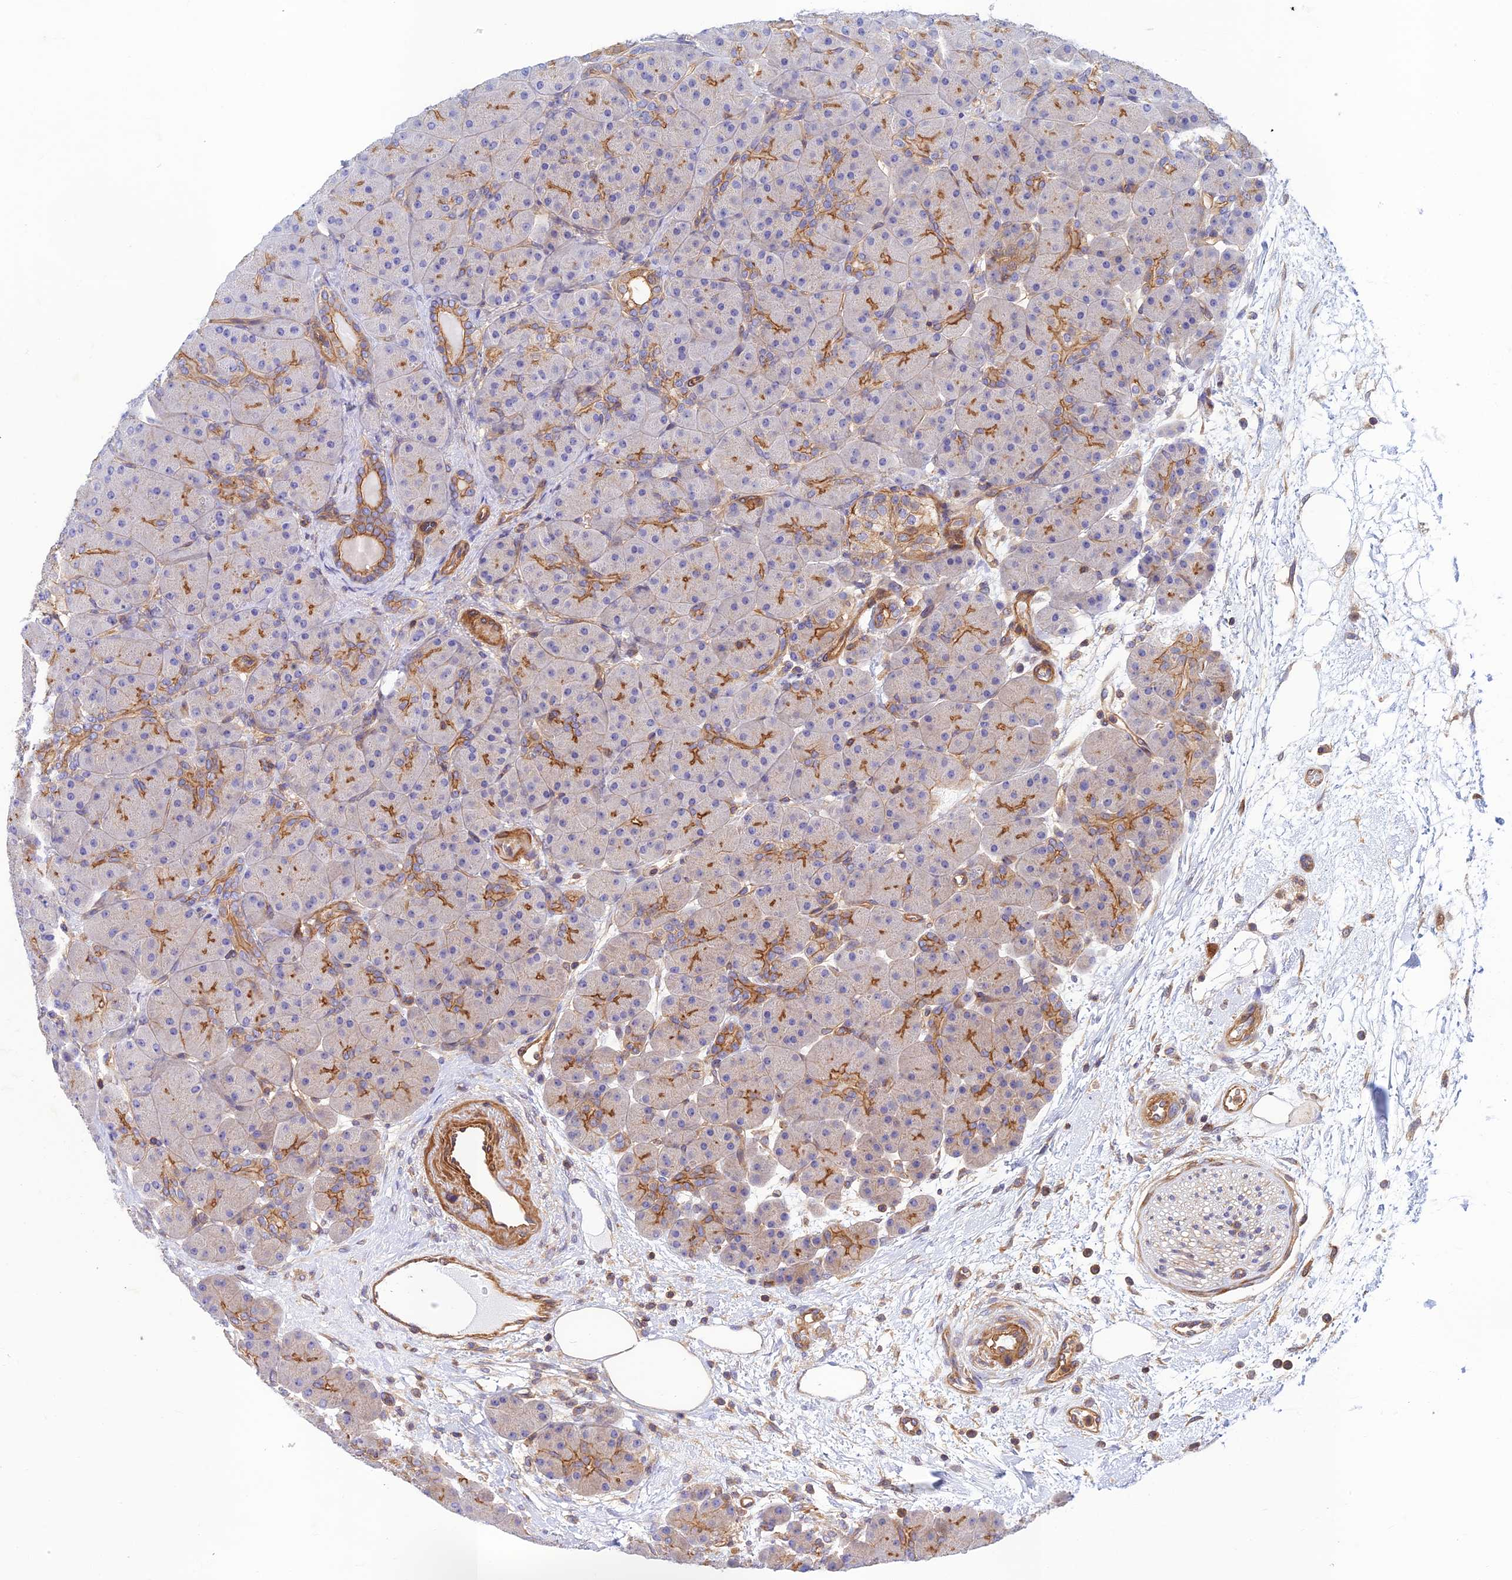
{"staining": {"intensity": "strong", "quantity": "25%-75%", "location": "cytoplasmic/membranous"}, "tissue": "pancreas", "cell_type": "Exocrine glandular cells", "image_type": "normal", "snomed": [{"axis": "morphology", "description": "Normal tissue, NOS"}, {"axis": "topography", "description": "Pancreas"}], "caption": "Exocrine glandular cells show high levels of strong cytoplasmic/membranous expression in approximately 25%-75% of cells in benign pancreas.", "gene": "PPP1R12C", "patient": {"sex": "male", "age": 66}}